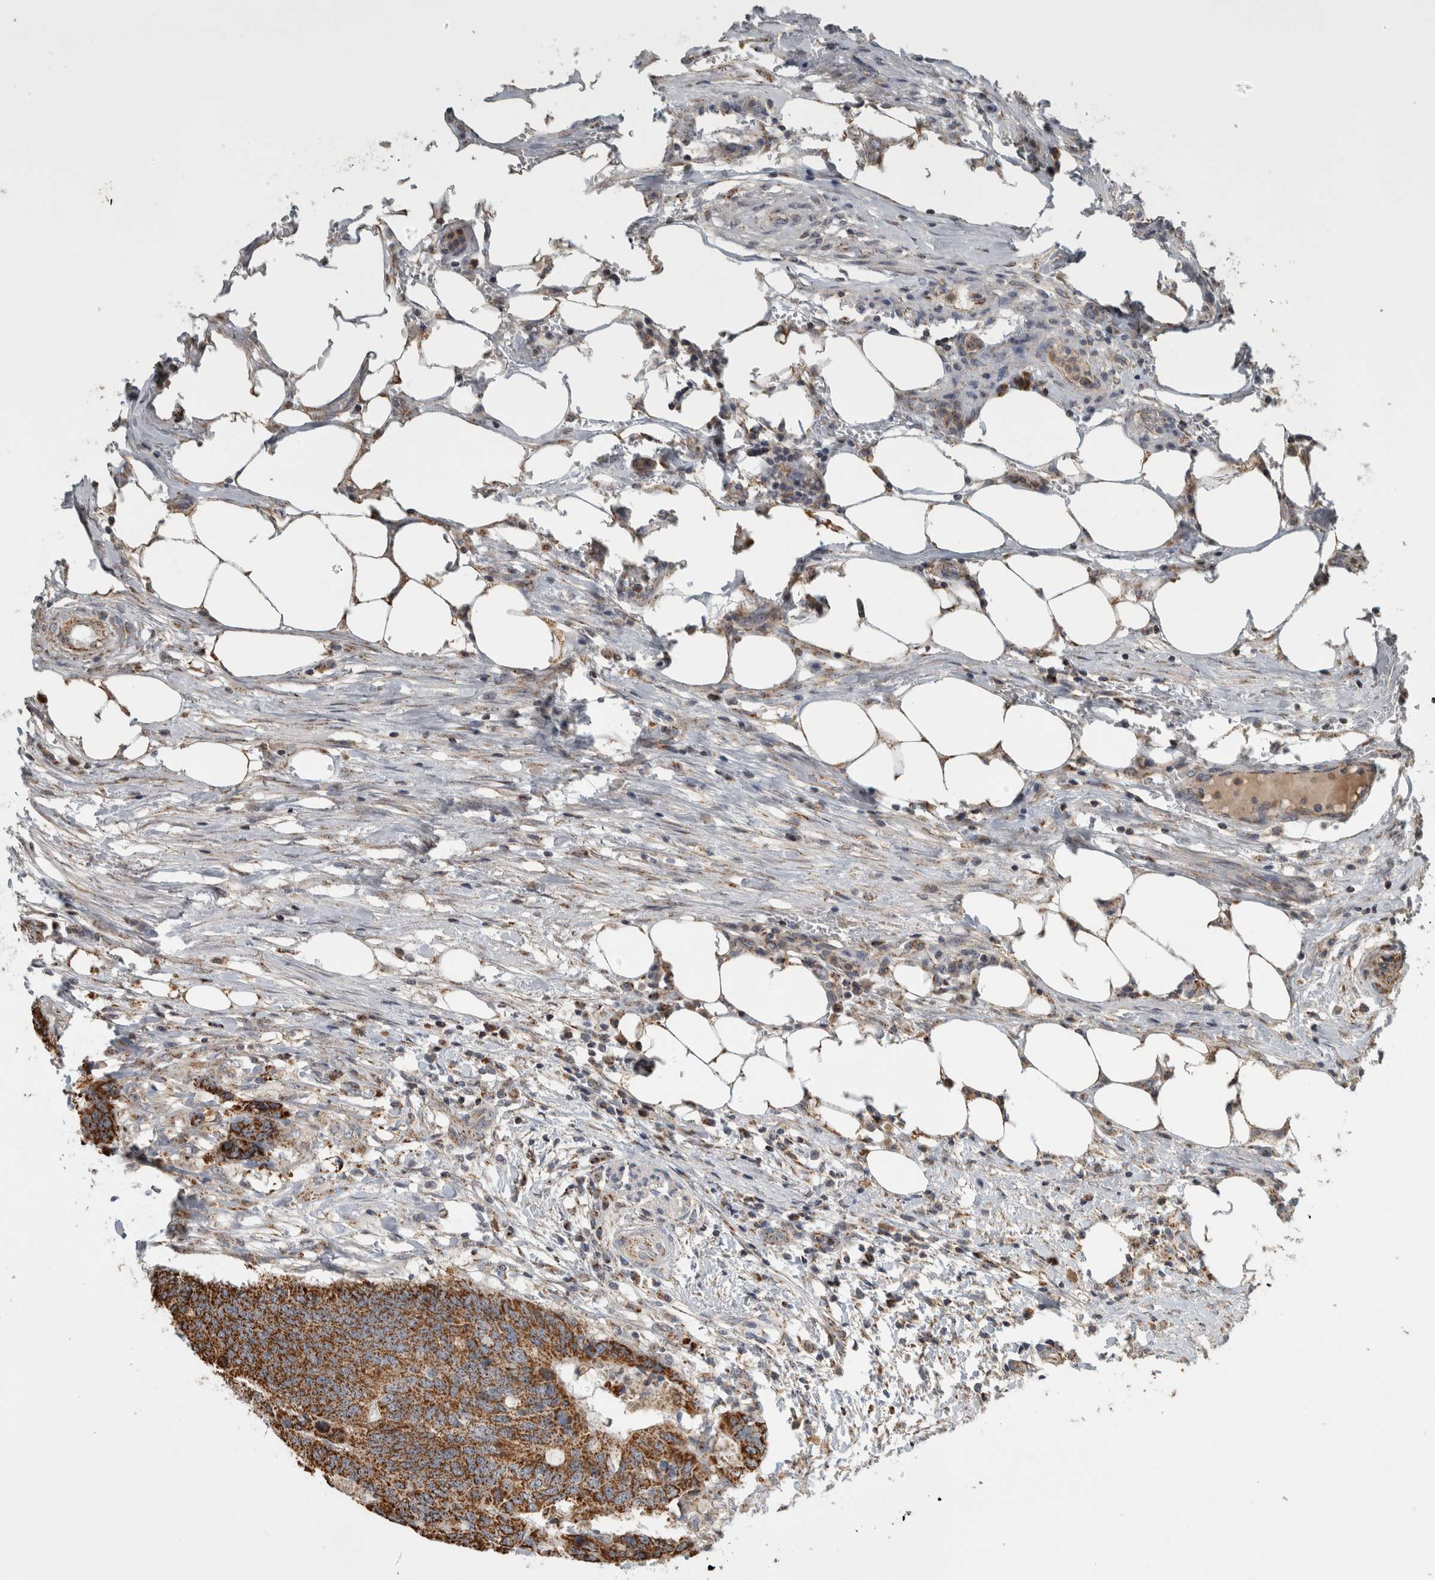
{"staining": {"intensity": "strong", "quantity": ">75%", "location": "cytoplasmic/membranous"}, "tissue": "colorectal cancer", "cell_type": "Tumor cells", "image_type": "cancer", "snomed": [{"axis": "morphology", "description": "Adenocarcinoma, NOS"}, {"axis": "topography", "description": "Colon"}], "caption": "Colorectal adenocarcinoma stained with DAB (3,3'-diaminobenzidine) immunohistochemistry (IHC) shows high levels of strong cytoplasmic/membranous positivity in about >75% of tumor cells.", "gene": "ST8SIA1", "patient": {"sex": "male", "age": 56}}